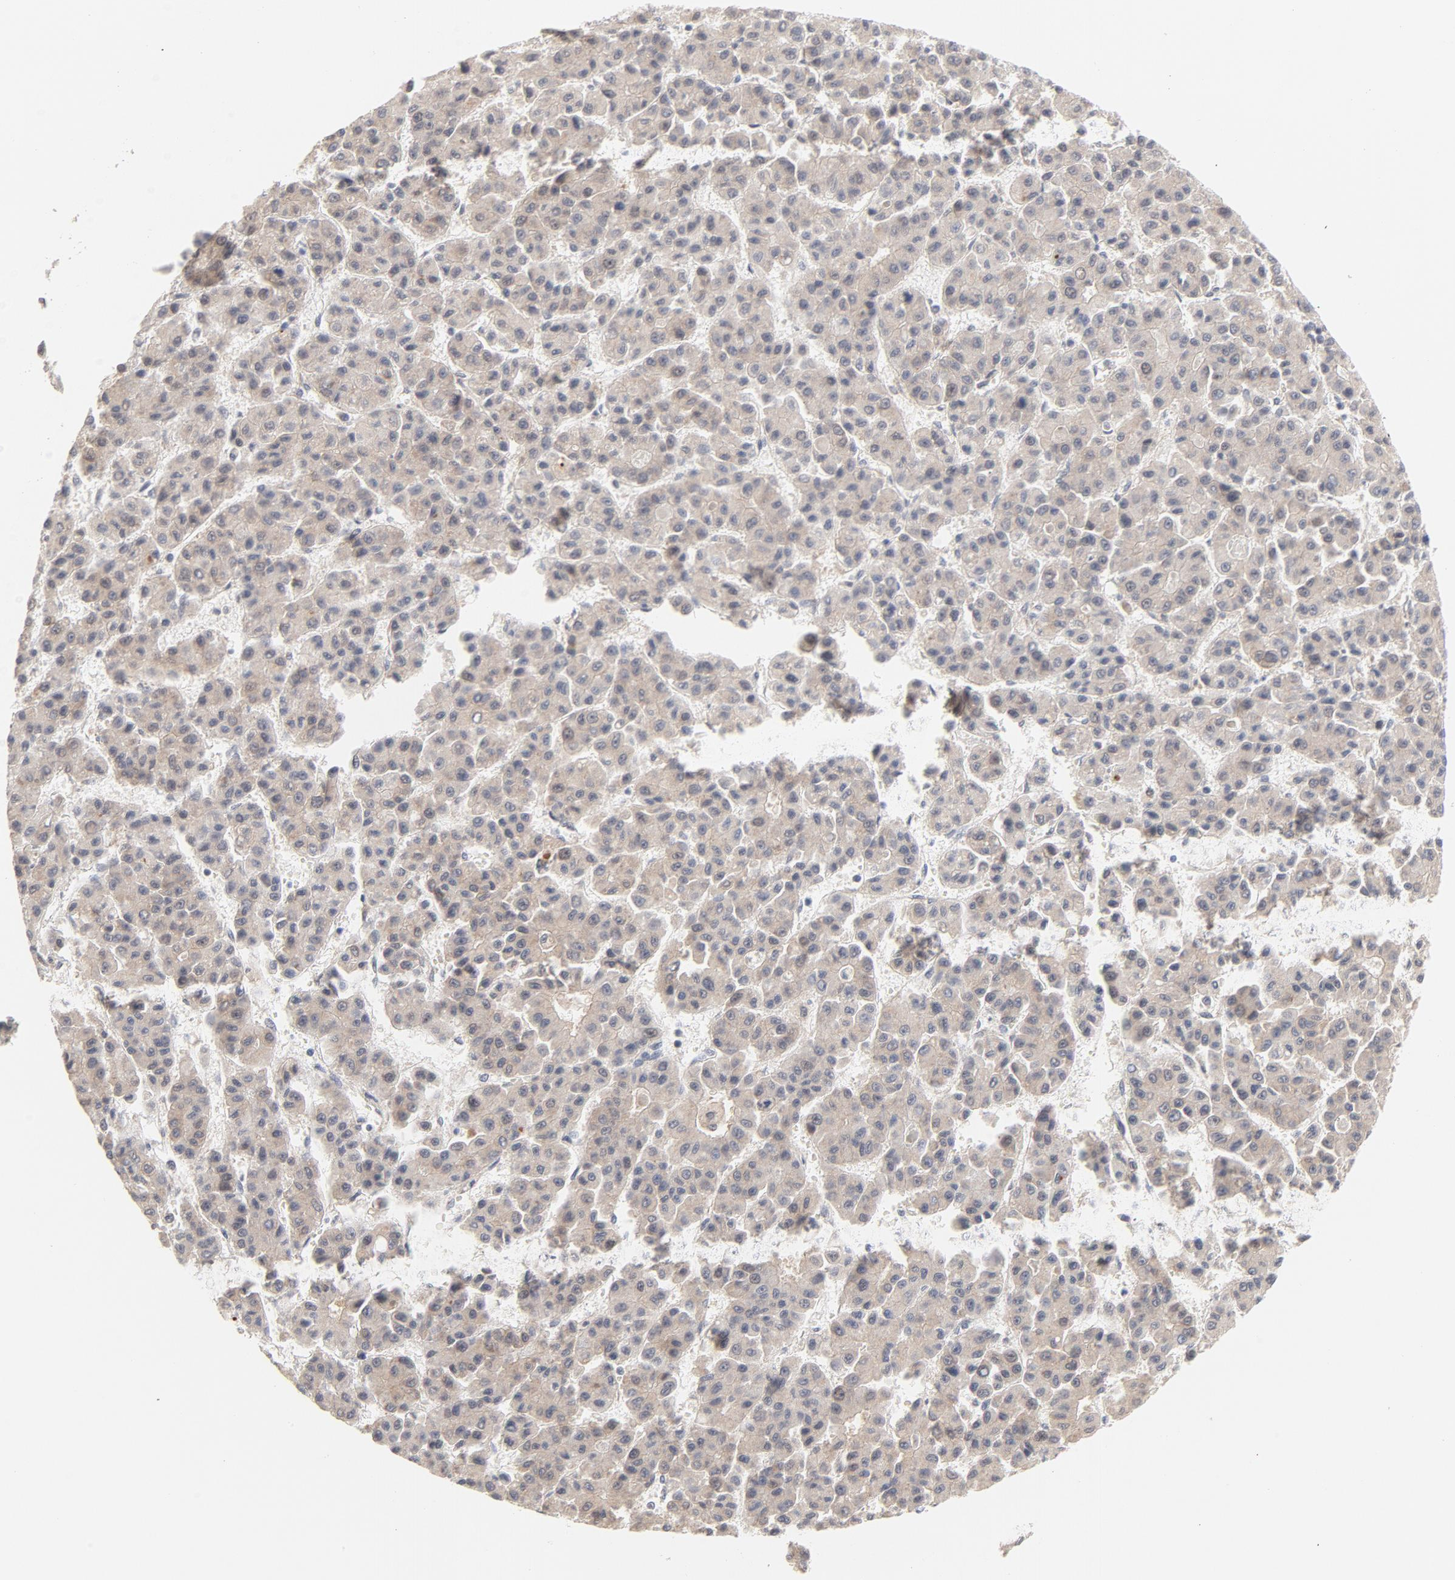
{"staining": {"intensity": "weak", "quantity": ">75%", "location": "cytoplasmic/membranous"}, "tissue": "liver cancer", "cell_type": "Tumor cells", "image_type": "cancer", "snomed": [{"axis": "morphology", "description": "Carcinoma, Hepatocellular, NOS"}, {"axis": "topography", "description": "Liver"}], "caption": "Brown immunohistochemical staining in human liver cancer reveals weak cytoplasmic/membranous staining in approximately >75% of tumor cells. The protein is stained brown, and the nuclei are stained in blue (DAB IHC with brightfield microscopy, high magnification).", "gene": "UBL4A", "patient": {"sex": "male", "age": 70}}